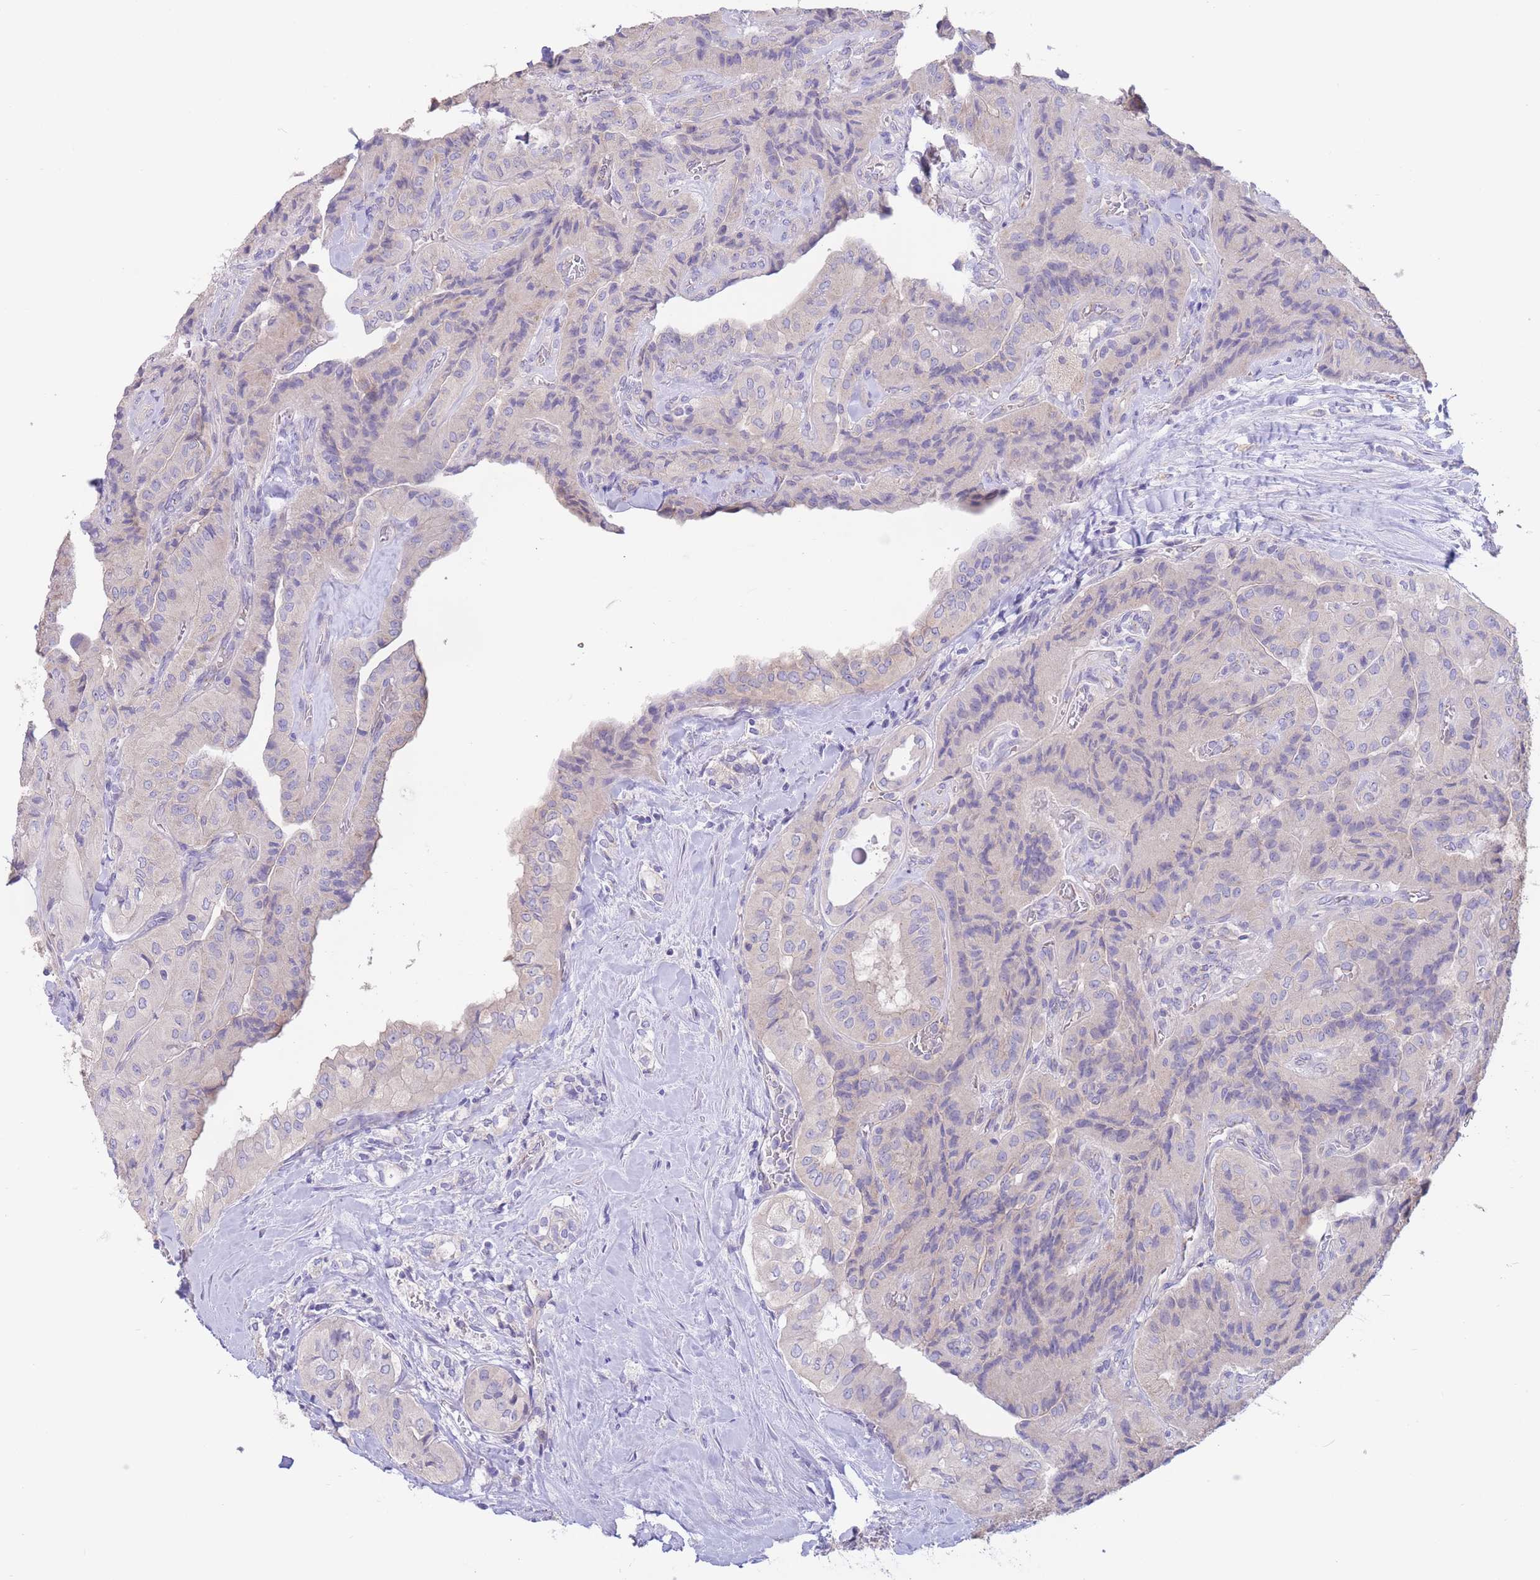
{"staining": {"intensity": "negative", "quantity": "none", "location": "none"}, "tissue": "thyroid cancer", "cell_type": "Tumor cells", "image_type": "cancer", "snomed": [{"axis": "morphology", "description": "Normal tissue, NOS"}, {"axis": "morphology", "description": "Papillary adenocarcinoma, NOS"}, {"axis": "topography", "description": "Thyroid gland"}], "caption": "Micrograph shows no protein positivity in tumor cells of papillary adenocarcinoma (thyroid) tissue. Nuclei are stained in blue.", "gene": "ALS2CL", "patient": {"sex": "female", "age": 59}}